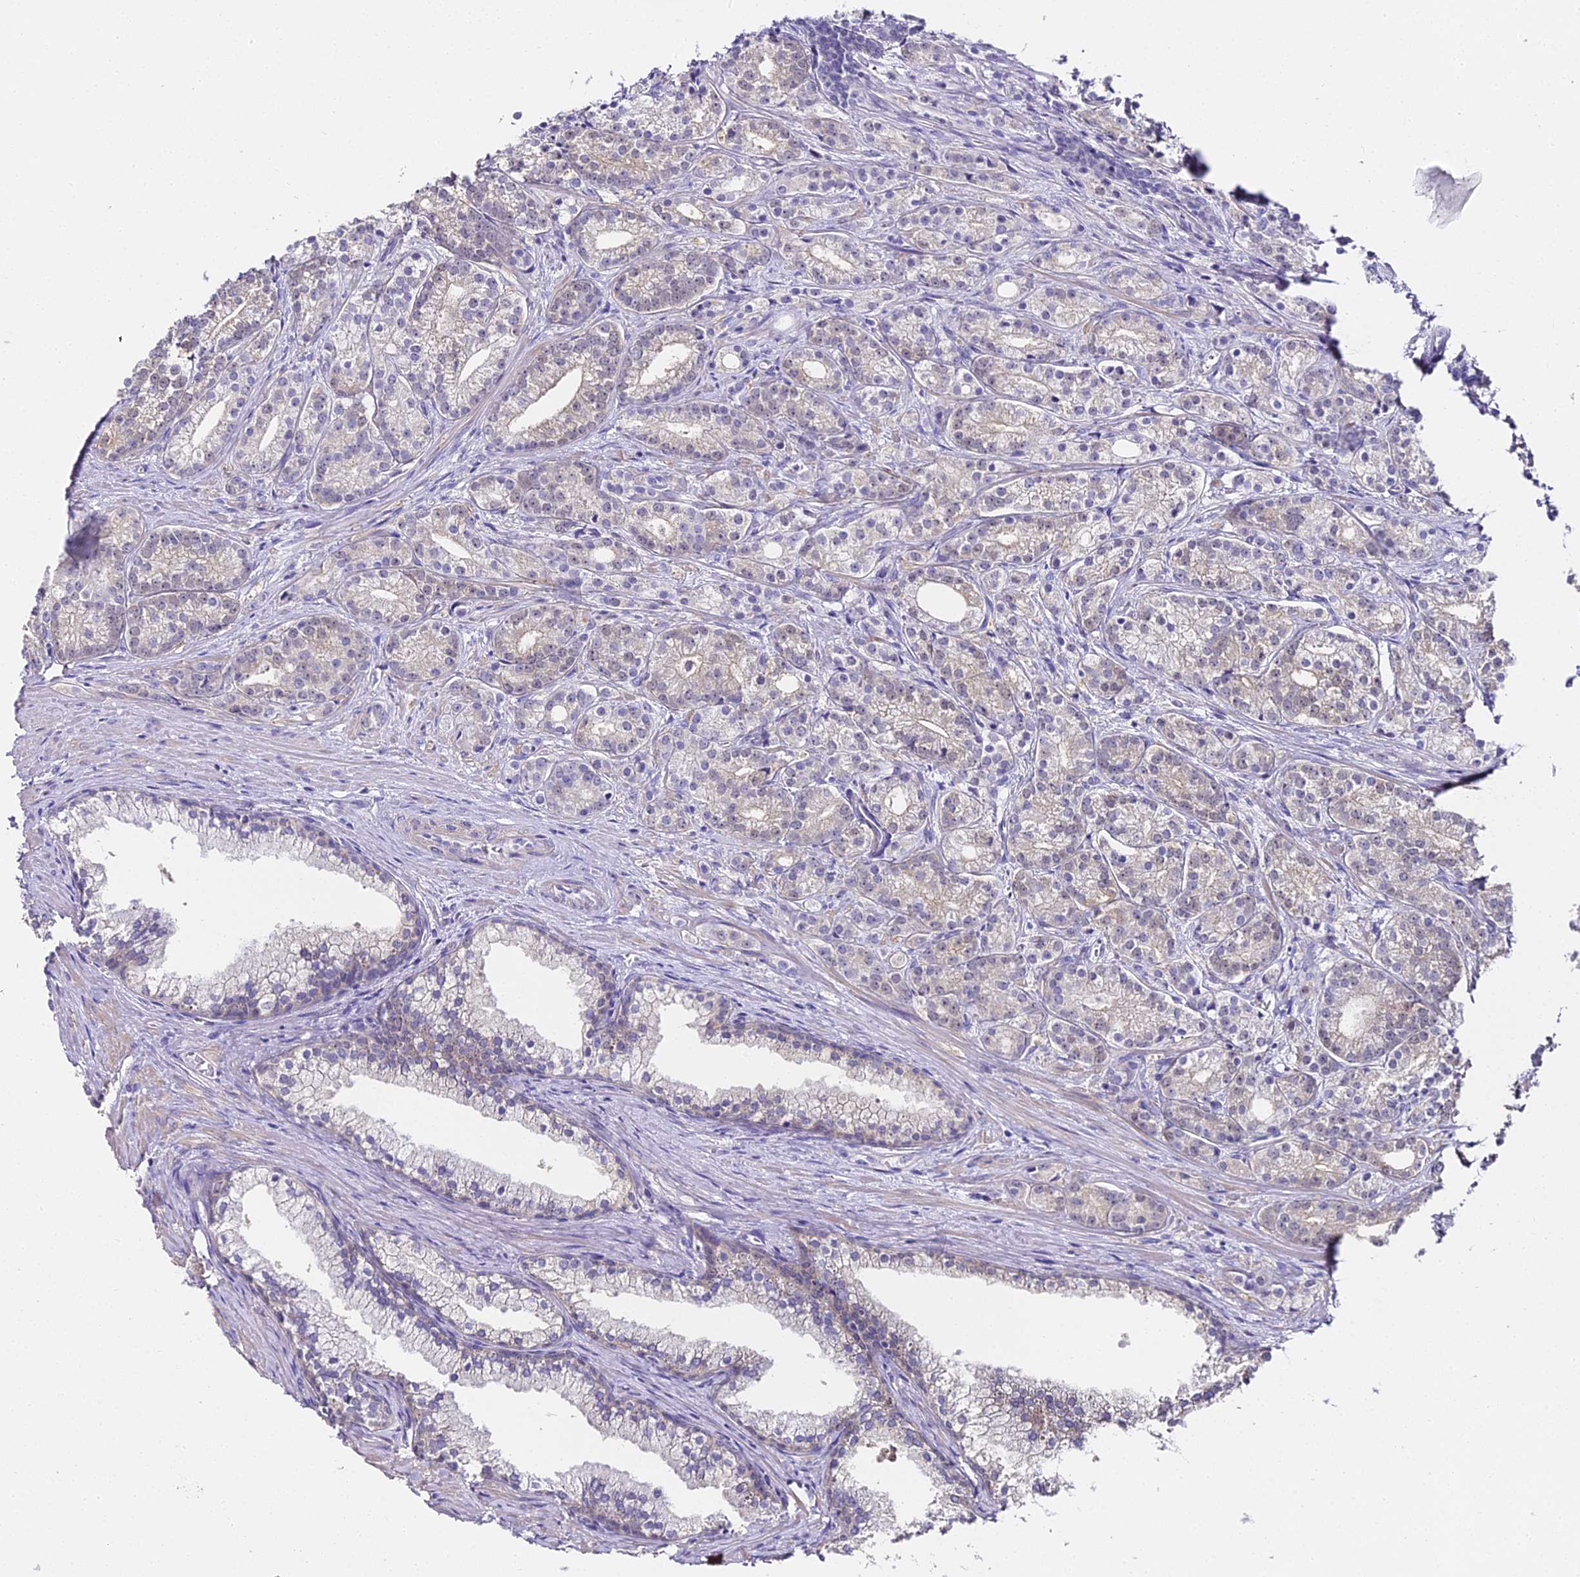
{"staining": {"intensity": "negative", "quantity": "none", "location": "none"}, "tissue": "prostate cancer", "cell_type": "Tumor cells", "image_type": "cancer", "snomed": [{"axis": "morphology", "description": "Adenocarcinoma, Low grade"}, {"axis": "topography", "description": "Prostate"}], "caption": "Tumor cells show no significant staining in prostate cancer (adenocarcinoma (low-grade)). Brightfield microscopy of IHC stained with DAB (brown) and hematoxylin (blue), captured at high magnification.", "gene": "ABHD14A-ACY1", "patient": {"sex": "male", "age": 71}}